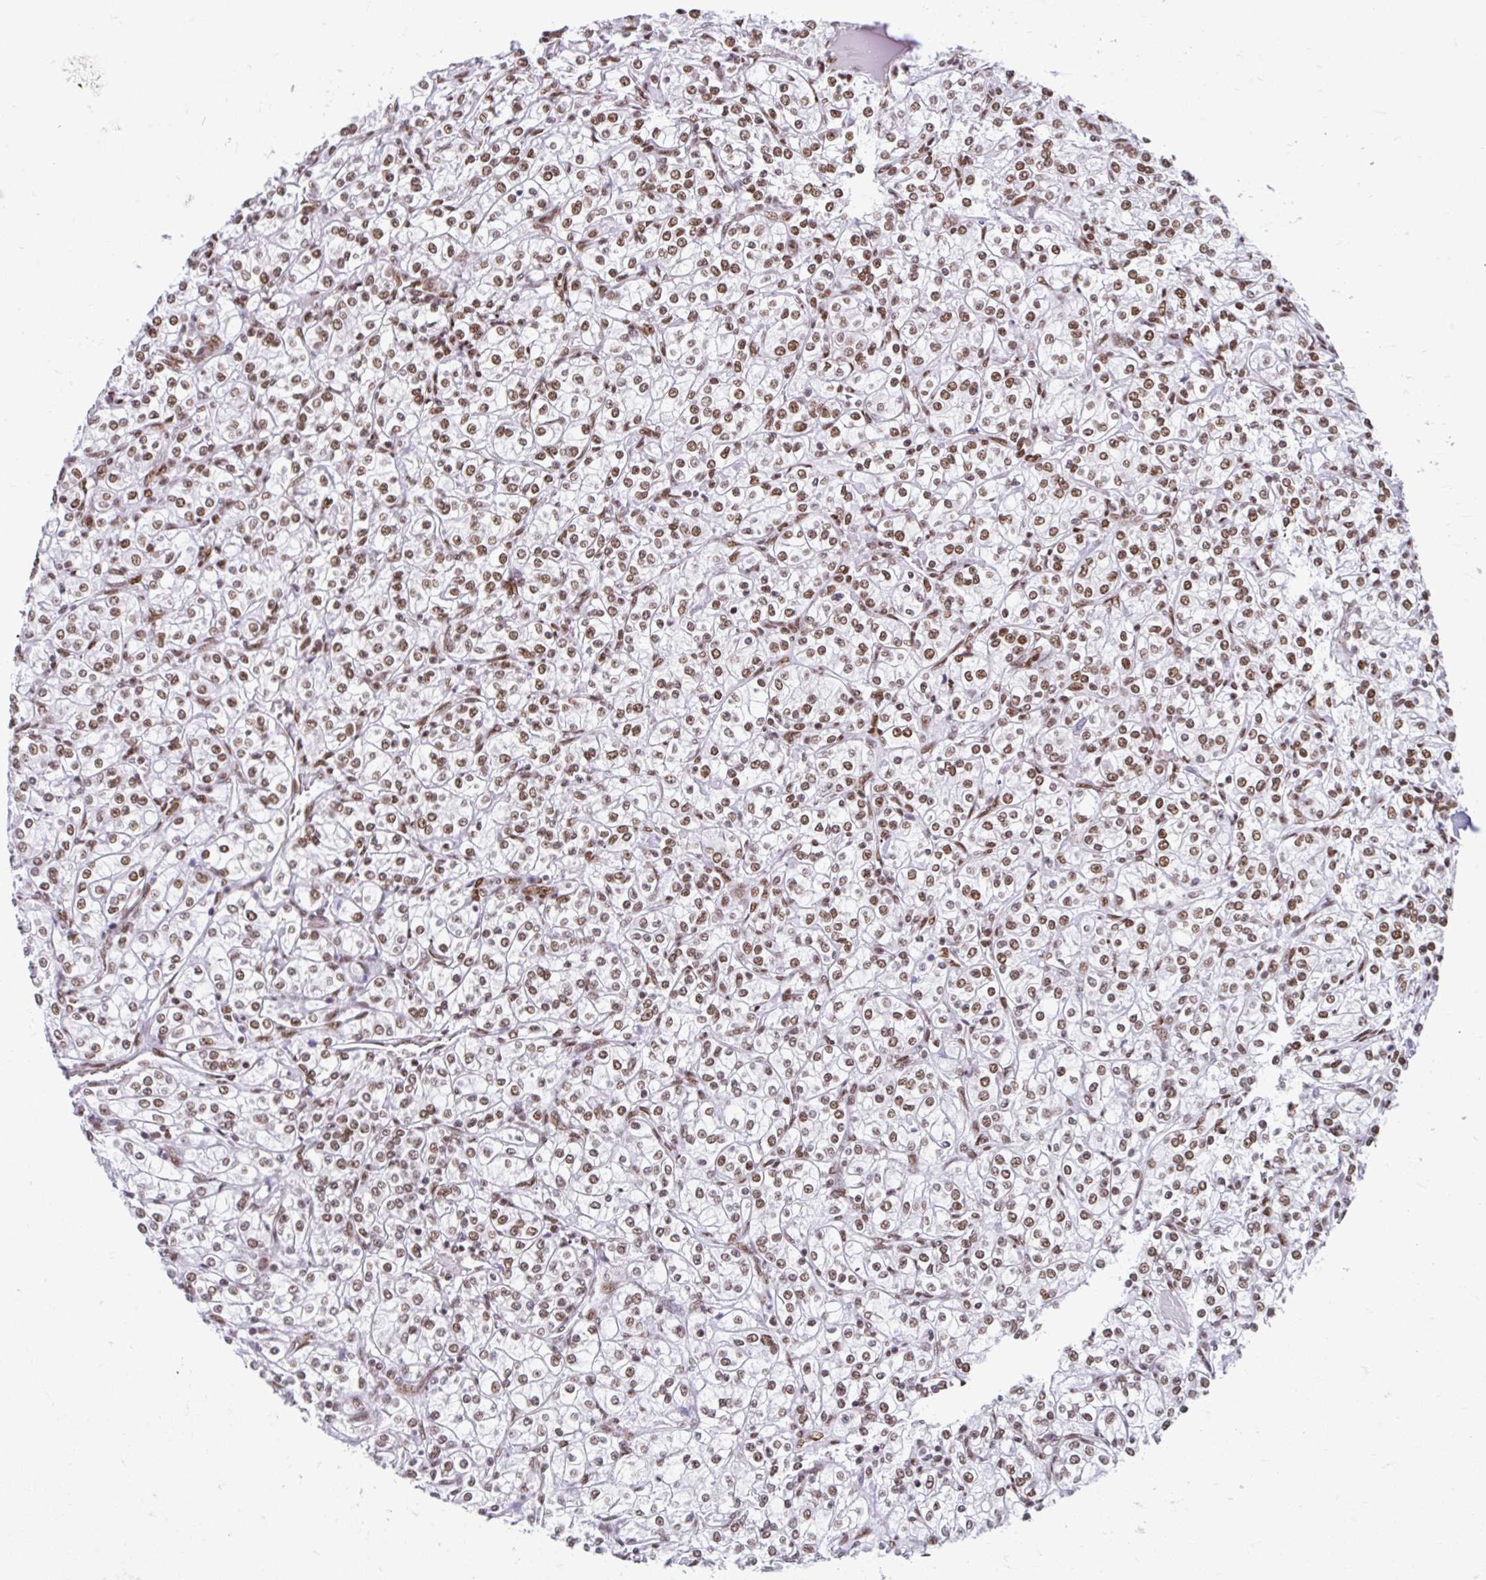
{"staining": {"intensity": "moderate", "quantity": ">75%", "location": "nuclear"}, "tissue": "renal cancer", "cell_type": "Tumor cells", "image_type": "cancer", "snomed": [{"axis": "morphology", "description": "Adenocarcinoma, NOS"}, {"axis": "topography", "description": "Kidney"}], "caption": "A high-resolution image shows immunohistochemistry staining of adenocarcinoma (renal), which displays moderate nuclear staining in approximately >75% of tumor cells.", "gene": "KHDRBS1", "patient": {"sex": "male", "age": 77}}